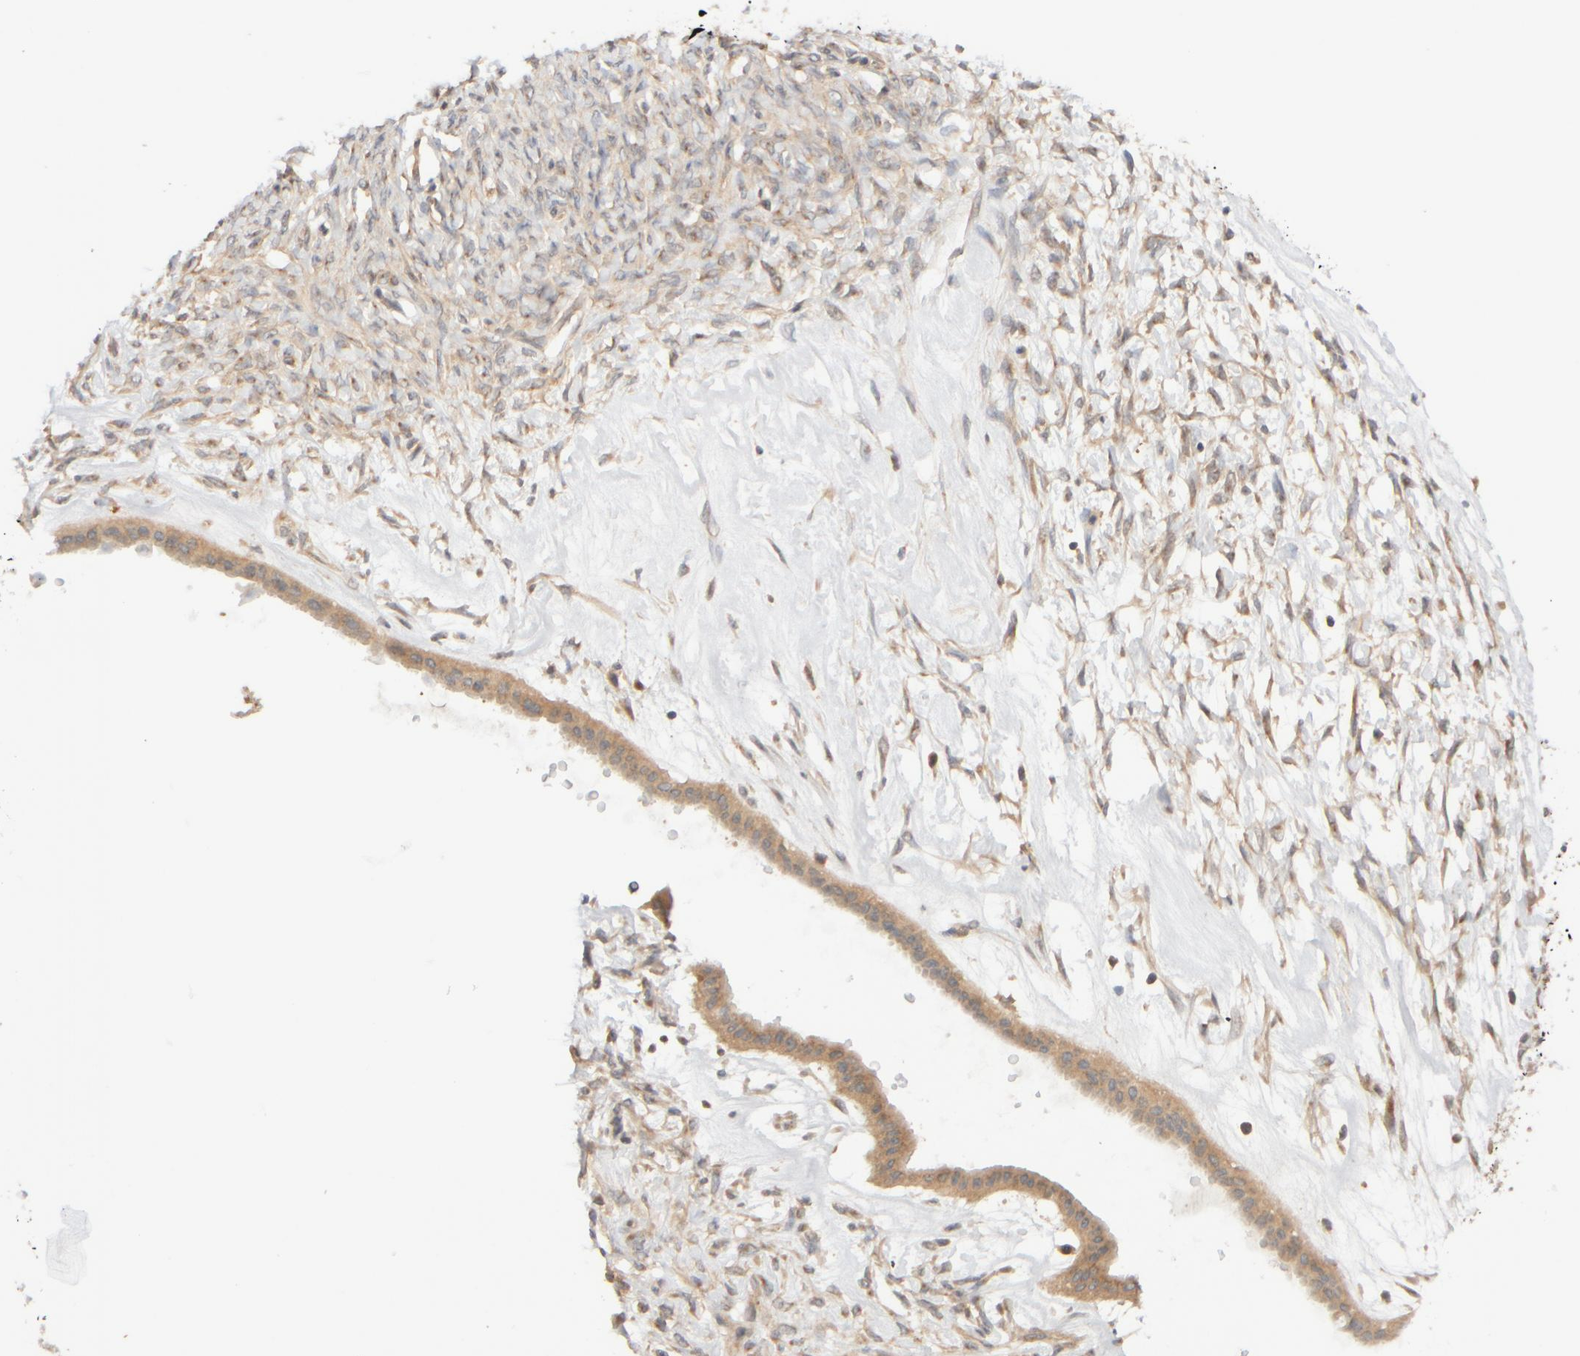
{"staining": {"intensity": "moderate", "quantity": ">75%", "location": "cytoplasmic/membranous"}, "tissue": "ovarian cancer", "cell_type": "Tumor cells", "image_type": "cancer", "snomed": [{"axis": "morphology", "description": "Cystadenocarcinoma, mucinous, NOS"}, {"axis": "topography", "description": "Ovary"}], "caption": "Immunohistochemical staining of ovarian mucinous cystadenocarcinoma displays moderate cytoplasmic/membranous protein staining in approximately >75% of tumor cells.", "gene": "RABEP1", "patient": {"sex": "female", "age": 73}}